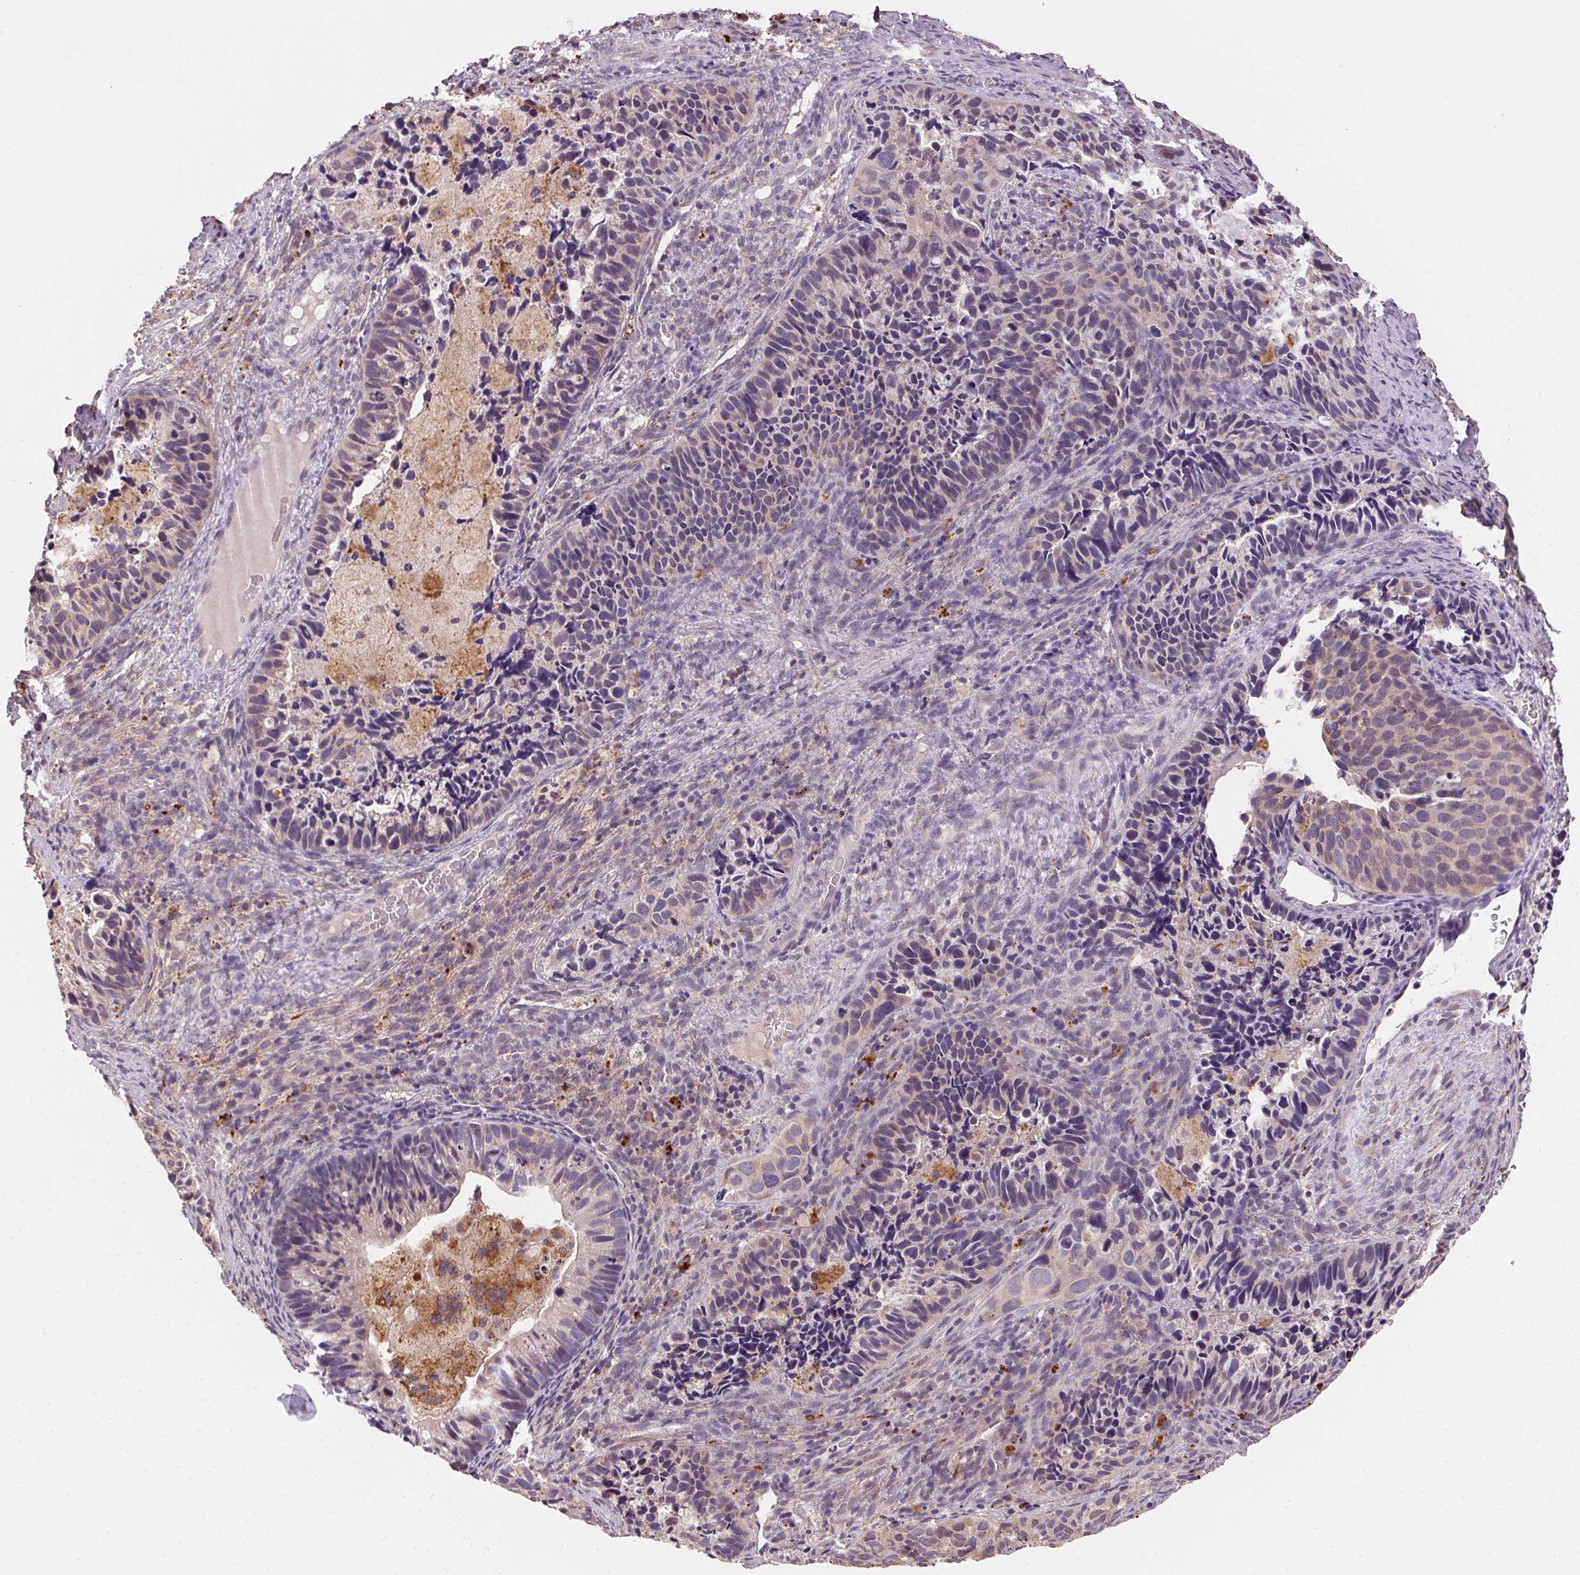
{"staining": {"intensity": "weak", "quantity": "25%-75%", "location": "cytoplasmic/membranous"}, "tissue": "cervical cancer", "cell_type": "Tumor cells", "image_type": "cancer", "snomed": [{"axis": "morphology", "description": "Squamous cell carcinoma, NOS"}, {"axis": "topography", "description": "Cervix"}], "caption": "Weak cytoplasmic/membranous expression is appreciated in approximately 25%-75% of tumor cells in cervical cancer.", "gene": "ADH5", "patient": {"sex": "female", "age": 38}}